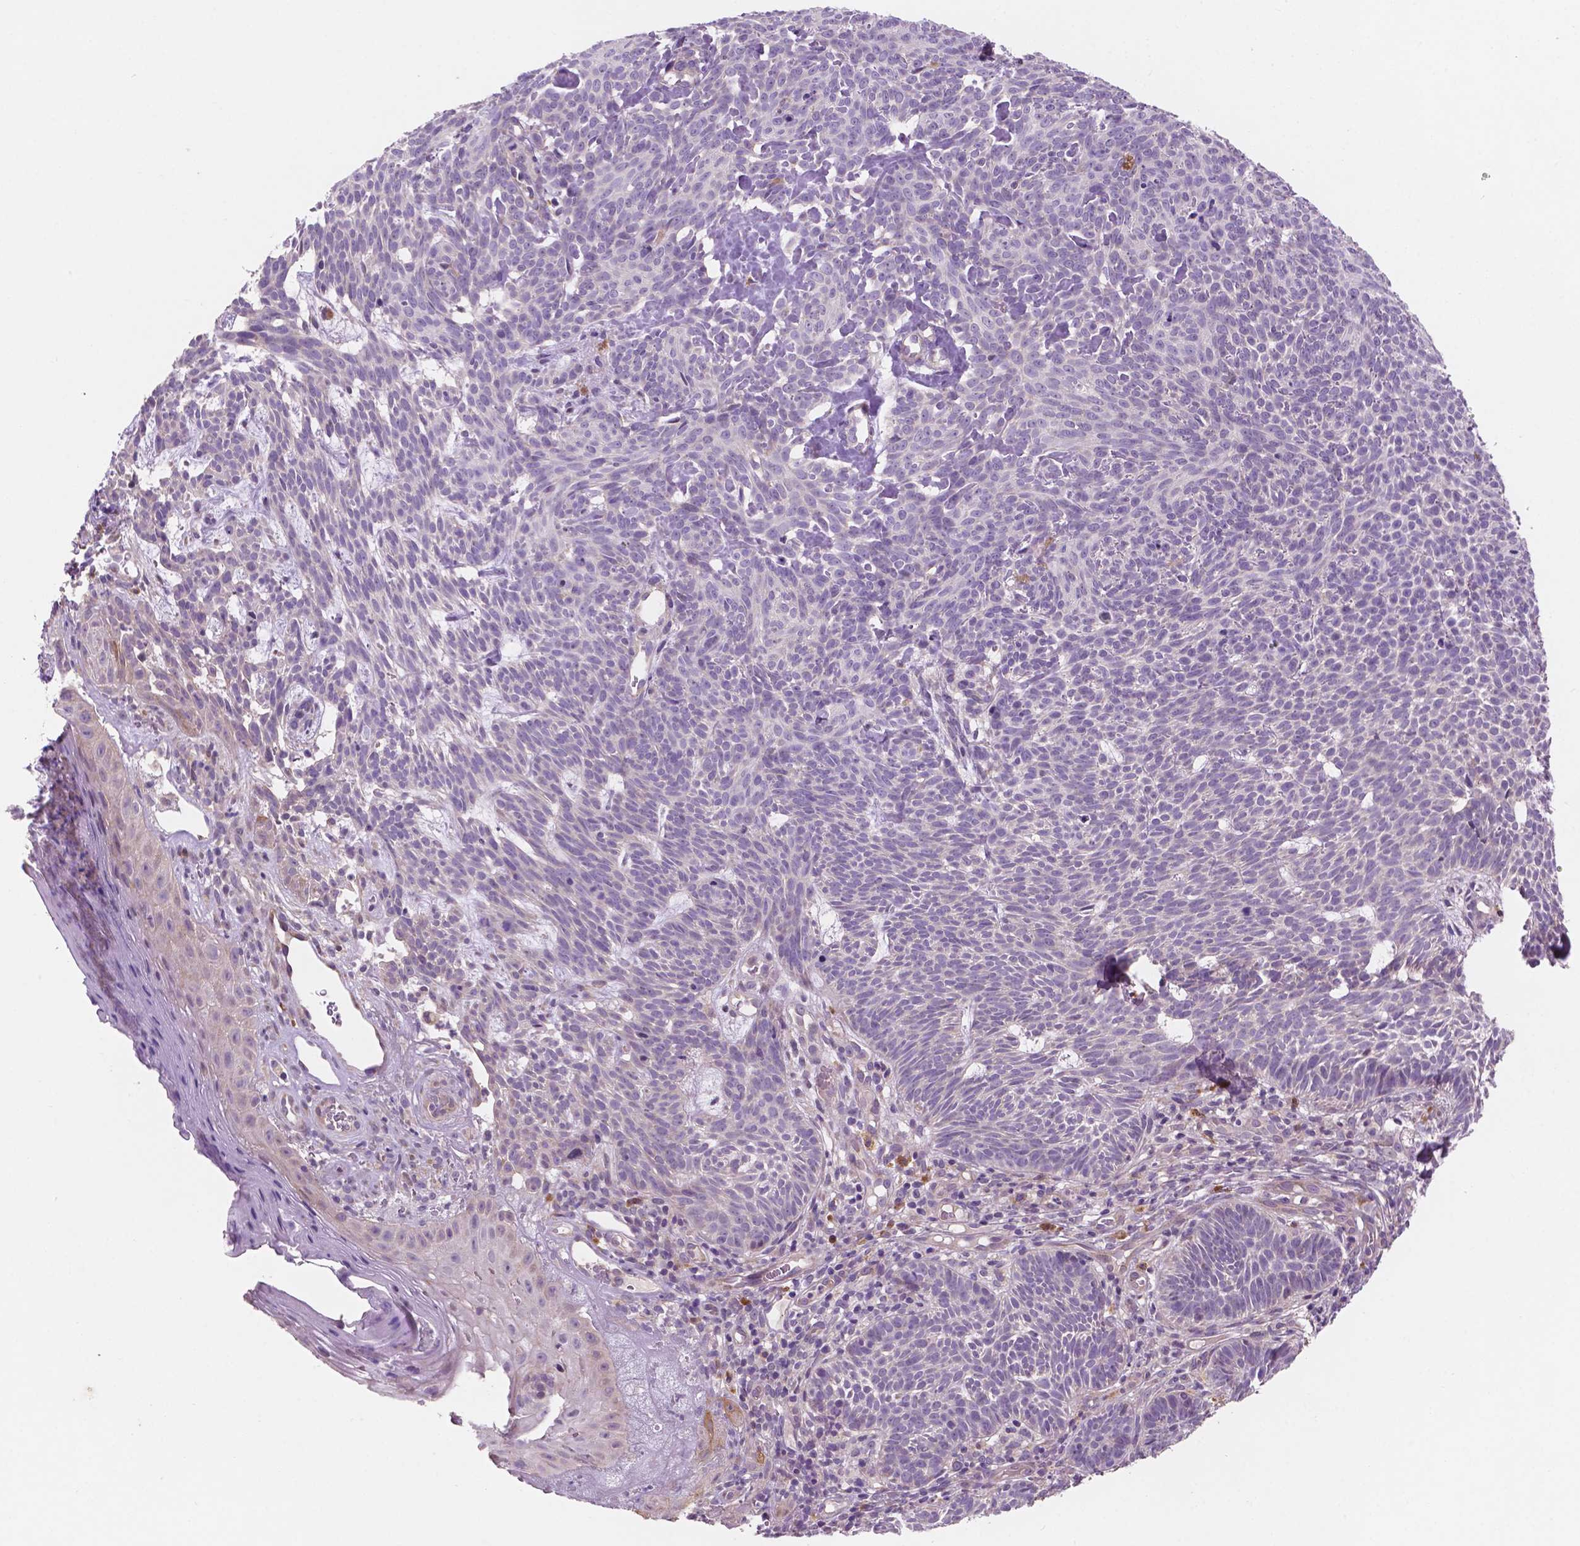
{"staining": {"intensity": "negative", "quantity": "none", "location": "none"}, "tissue": "skin cancer", "cell_type": "Tumor cells", "image_type": "cancer", "snomed": [{"axis": "morphology", "description": "Basal cell carcinoma"}, {"axis": "topography", "description": "Skin"}], "caption": "Tumor cells show no significant staining in skin basal cell carcinoma.", "gene": "LRP1B", "patient": {"sex": "male", "age": 59}}